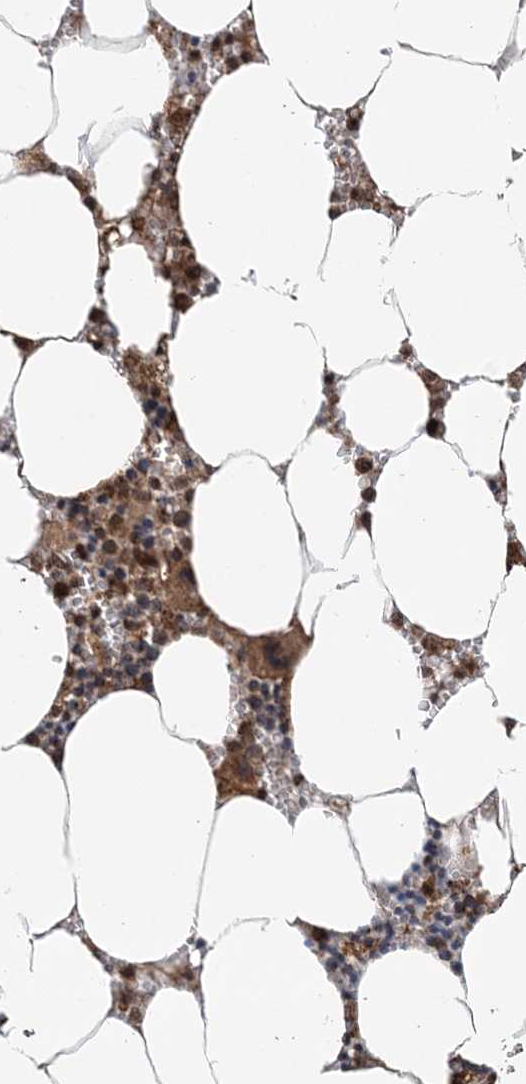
{"staining": {"intensity": "moderate", "quantity": ">75%", "location": "cytoplasmic/membranous"}, "tissue": "bone marrow", "cell_type": "Hematopoietic cells", "image_type": "normal", "snomed": [{"axis": "morphology", "description": "Normal tissue, NOS"}, {"axis": "topography", "description": "Bone marrow"}], "caption": "Hematopoietic cells display moderate cytoplasmic/membranous expression in about >75% of cells in unremarkable bone marrow. Using DAB (3,3'-diaminobenzidine) (brown) and hematoxylin (blue) stains, captured at high magnification using brightfield microscopy.", "gene": "PCBP1", "patient": {"sex": "male", "age": 70}}